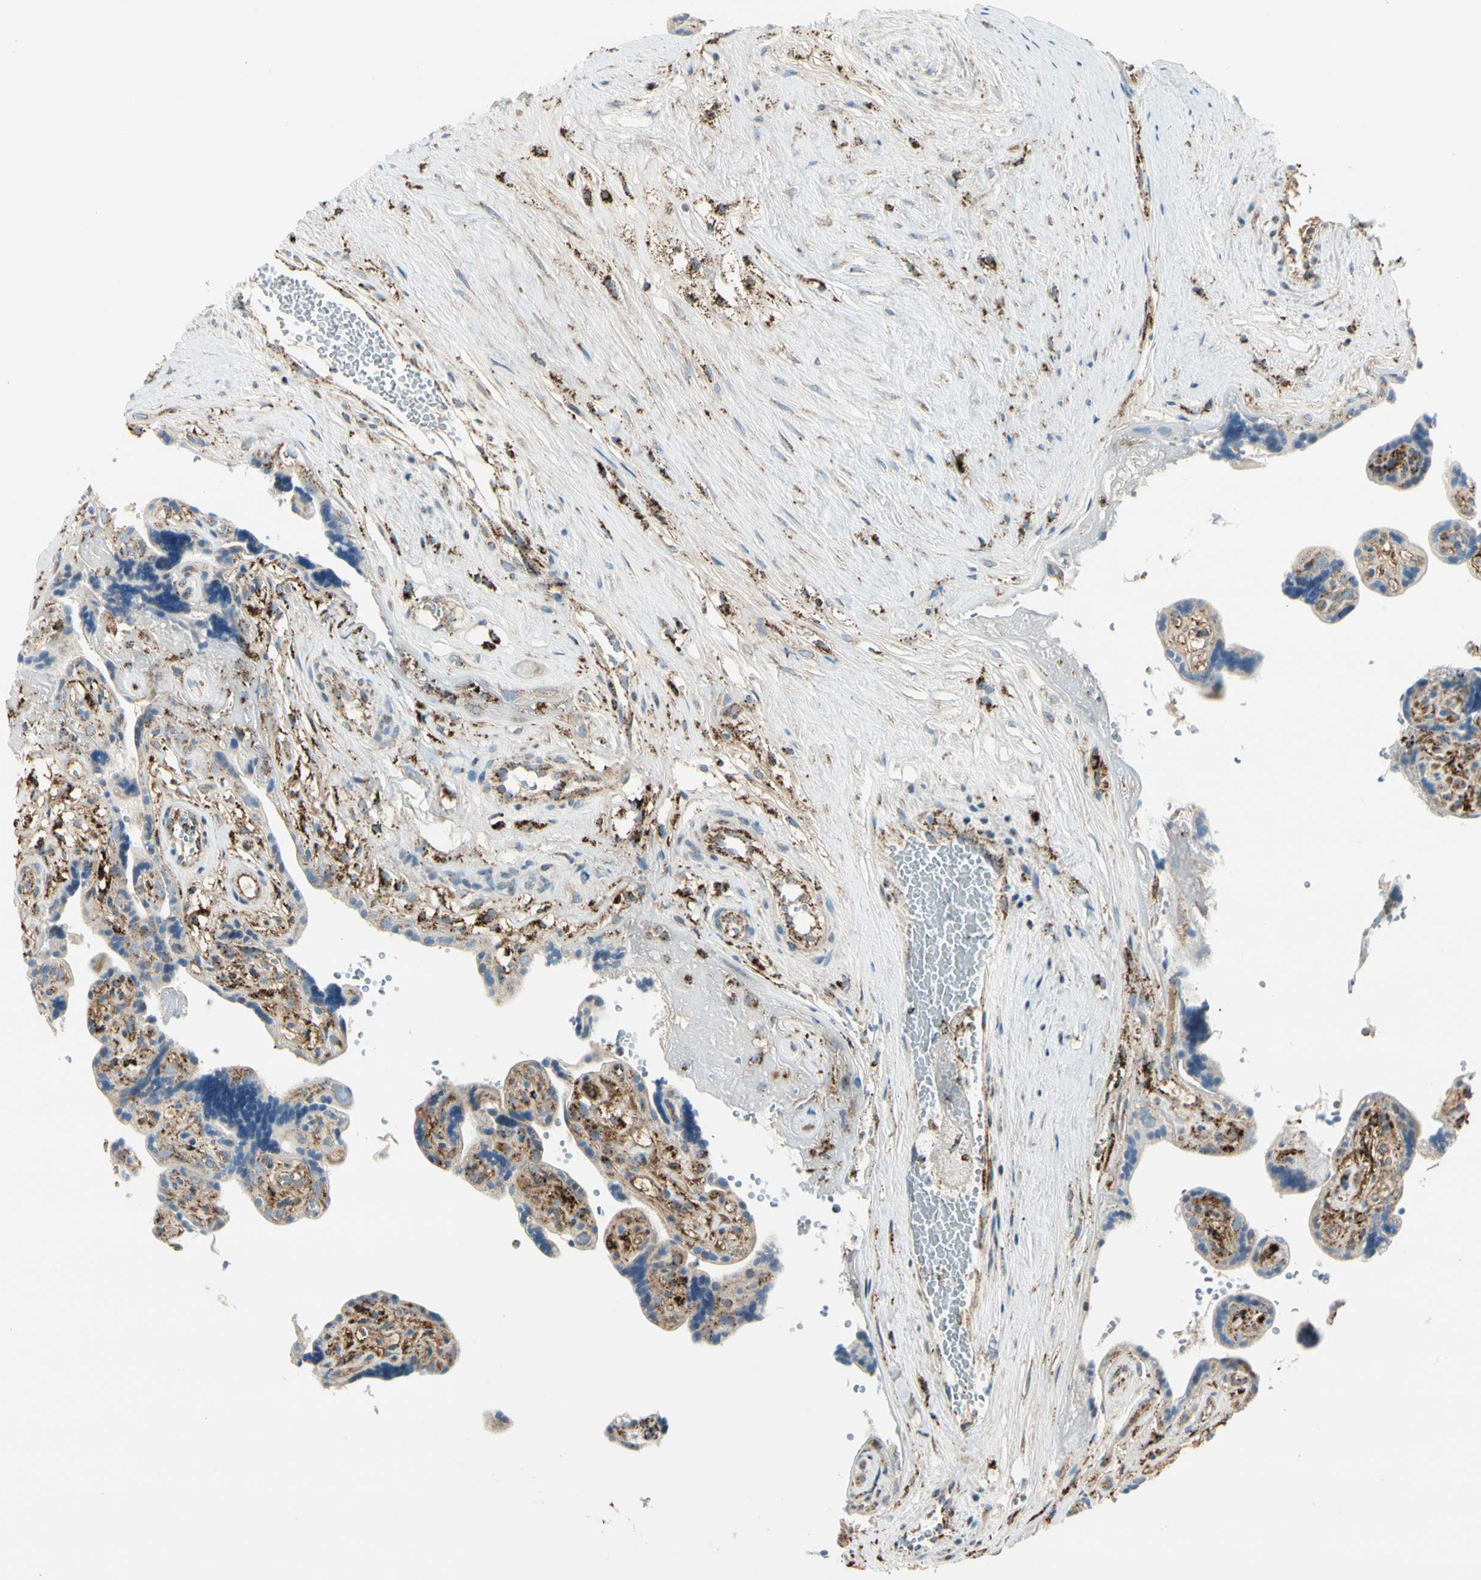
{"staining": {"intensity": "weak", "quantity": ">75%", "location": "cytoplasmic/membranous"}, "tissue": "placenta", "cell_type": "Decidual cells", "image_type": "normal", "snomed": [{"axis": "morphology", "description": "Normal tissue, NOS"}, {"axis": "topography", "description": "Placenta"}], "caption": "Immunohistochemistry (IHC) micrograph of benign placenta stained for a protein (brown), which reveals low levels of weak cytoplasmic/membranous positivity in approximately >75% of decidual cells.", "gene": "ME2", "patient": {"sex": "female", "age": 30}}